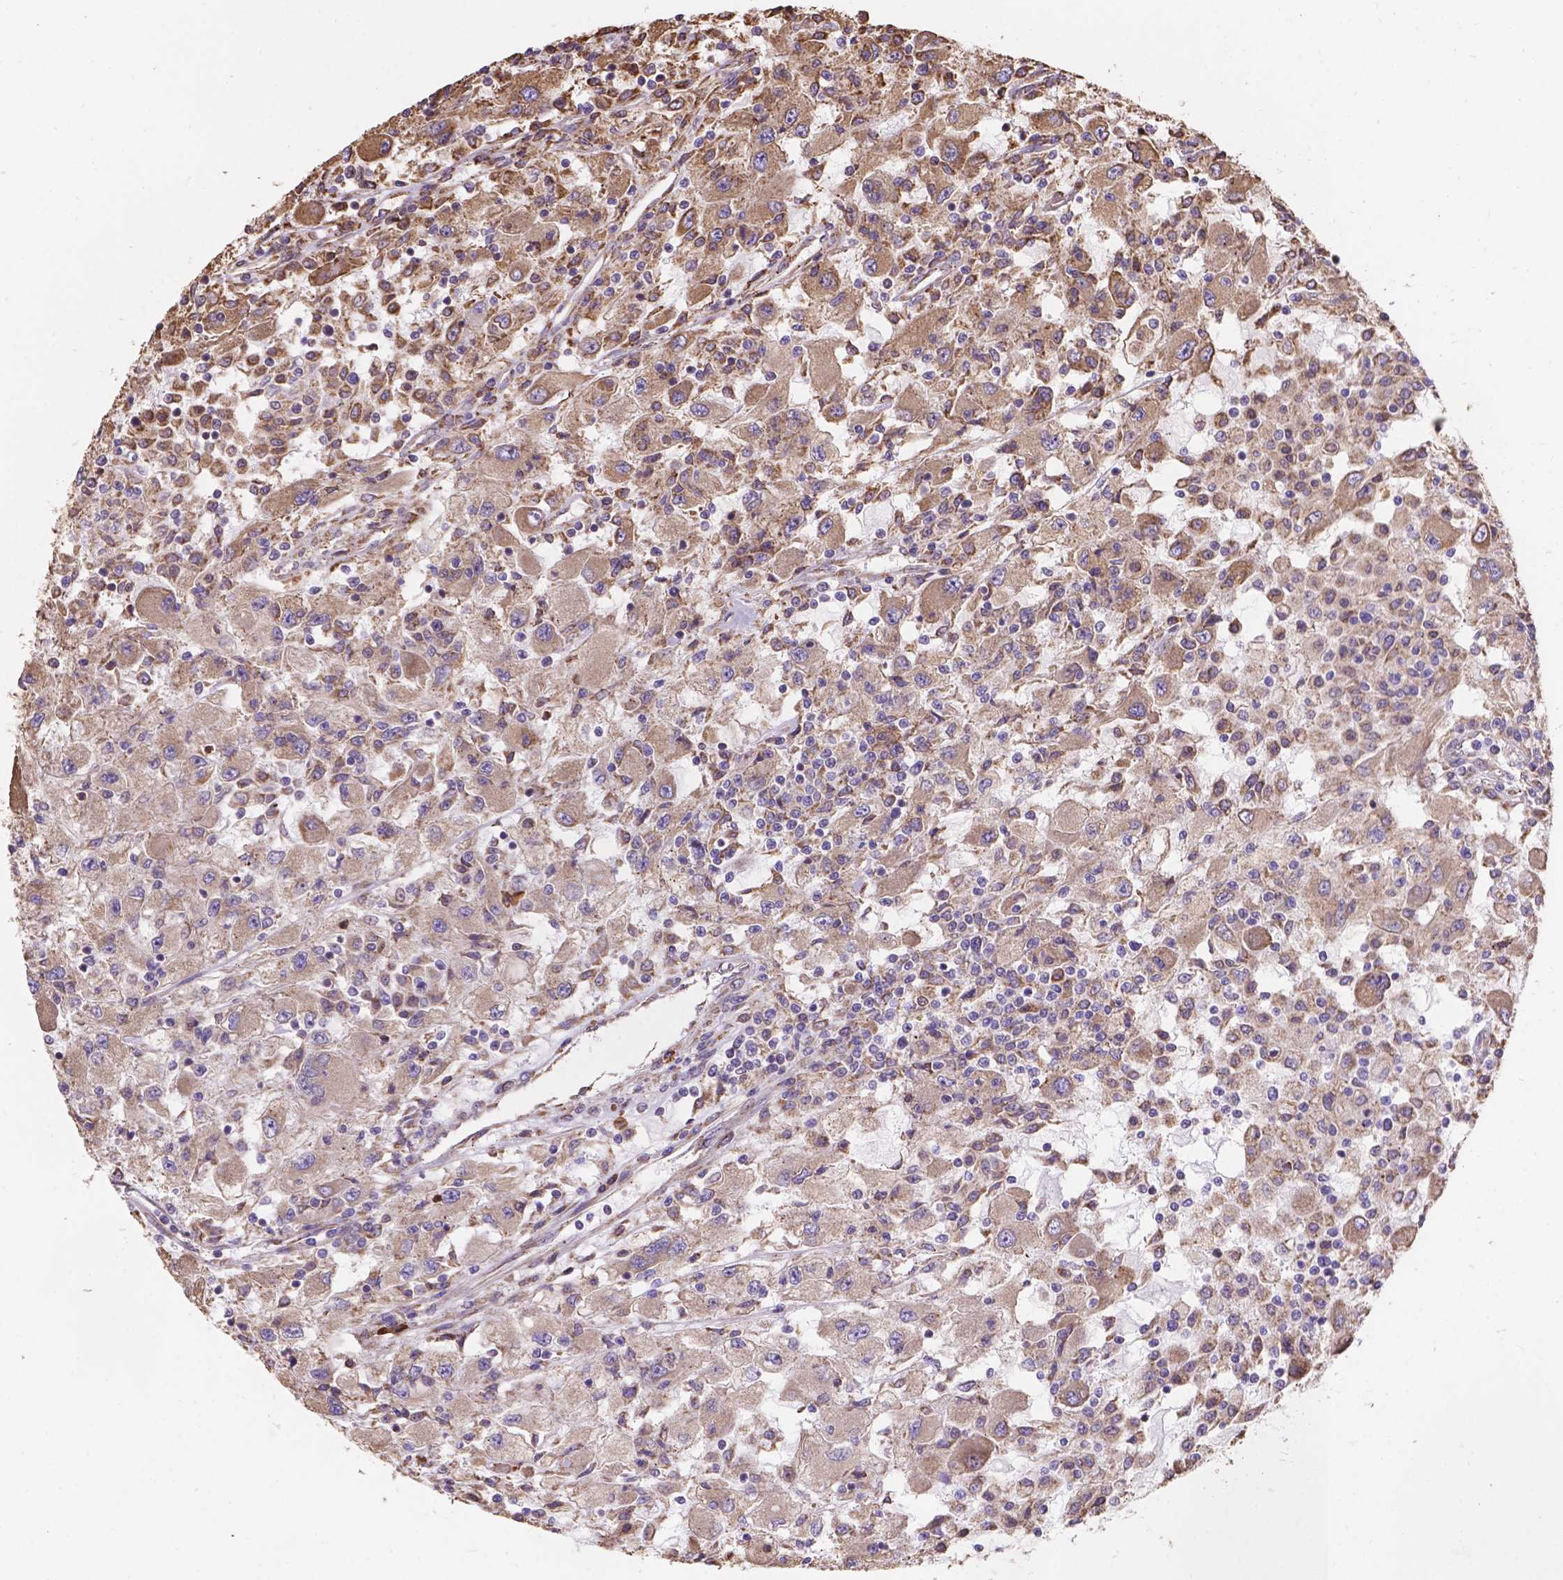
{"staining": {"intensity": "moderate", "quantity": "25%-75%", "location": "cytoplasmic/membranous"}, "tissue": "renal cancer", "cell_type": "Tumor cells", "image_type": "cancer", "snomed": [{"axis": "morphology", "description": "Adenocarcinoma, NOS"}, {"axis": "topography", "description": "Kidney"}], "caption": "Moderate cytoplasmic/membranous protein staining is identified in approximately 25%-75% of tumor cells in renal cancer. (brown staining indicates protein expression, while blue staining denotes nuclei).", "gene": "IPO11", "patient": {"sex": "female", "age": 67}}